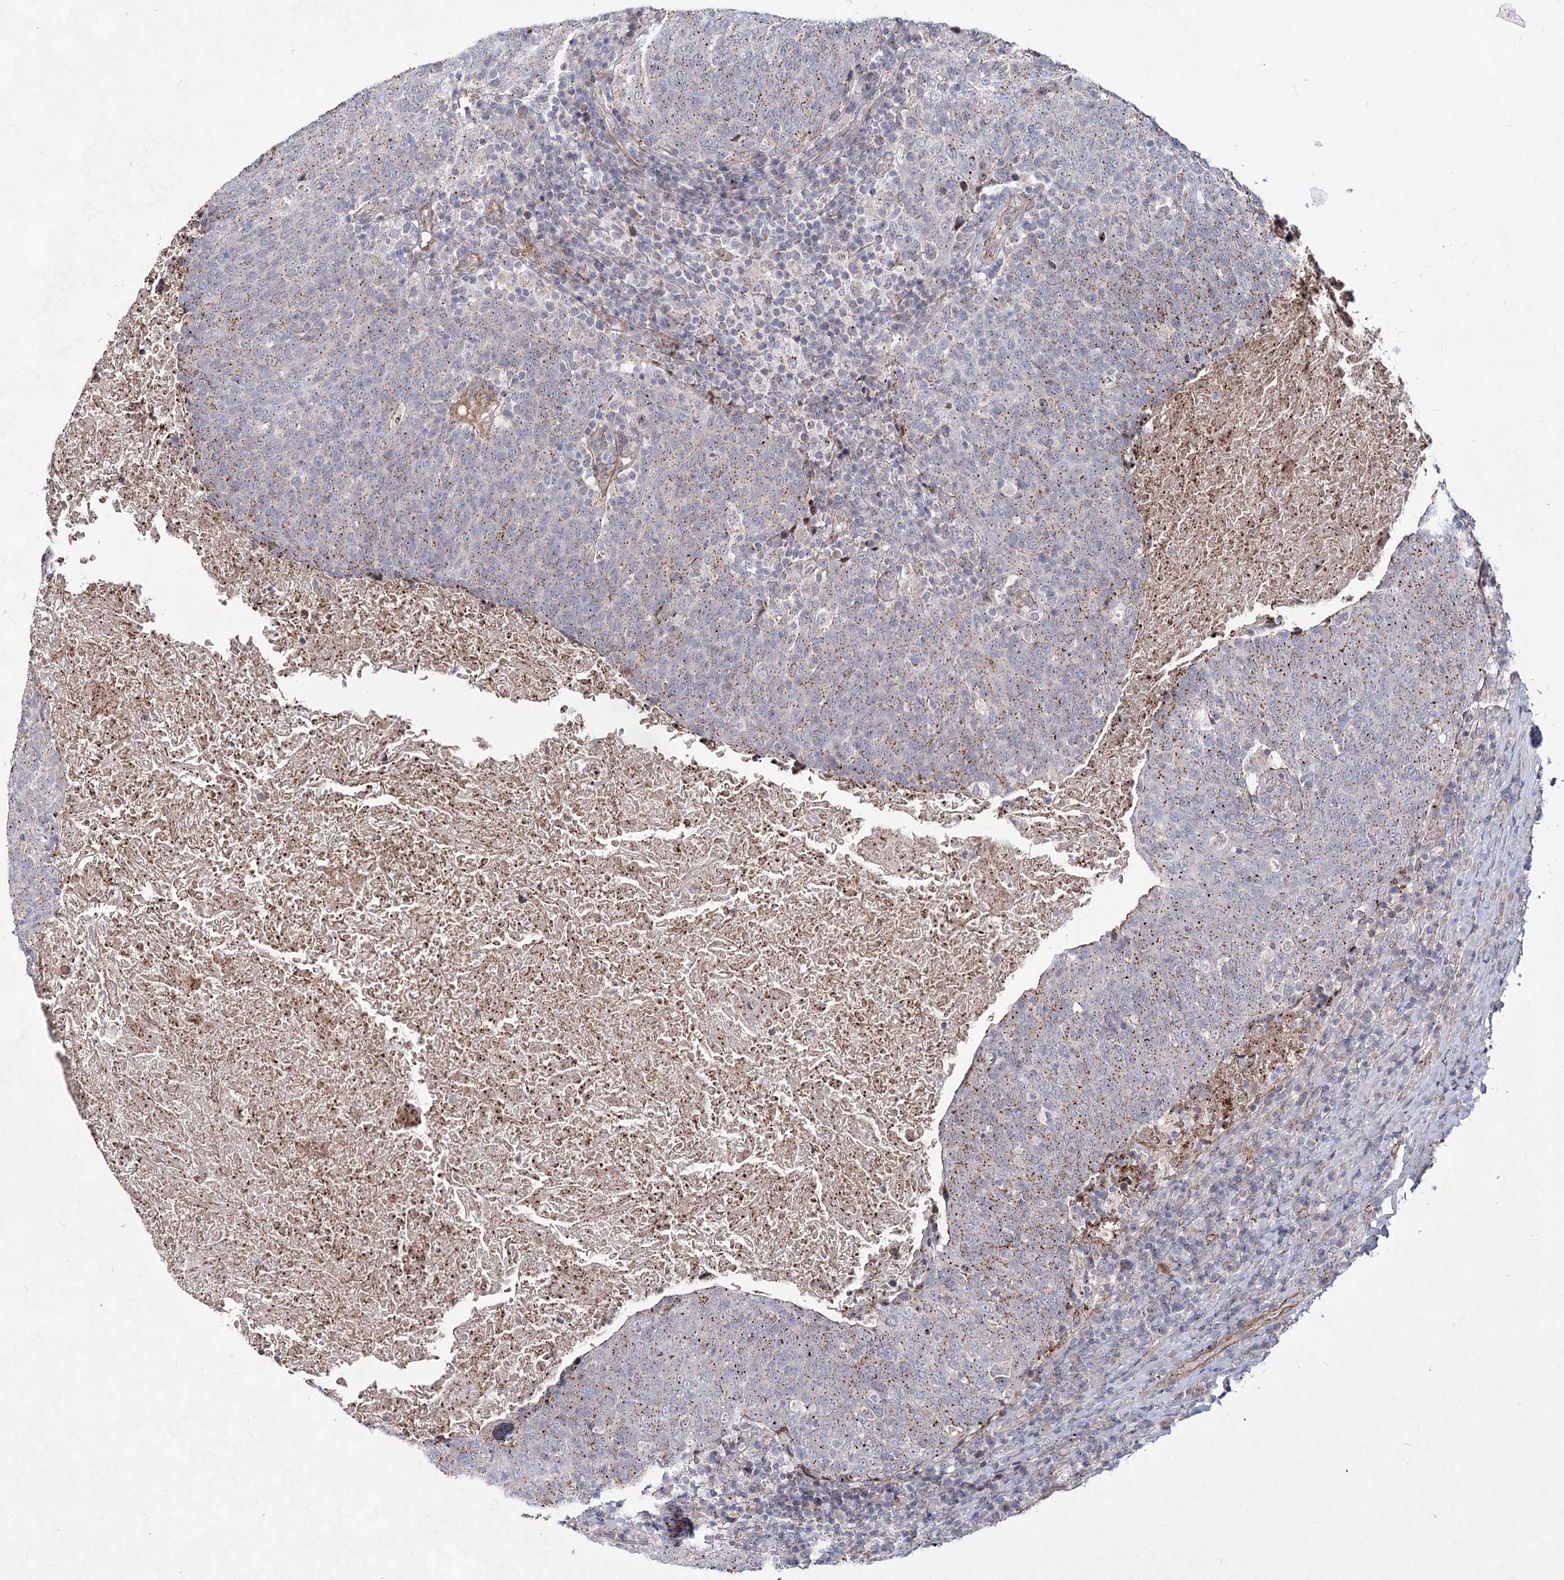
{"staining": {"intensity": "moderate", "quantity": ">75%", "location": "cytoplasmic/membranous"}, "tissue": "head and neck cancer", "cell_type": "Tumor cells", "image_type": "cancer", "snomed": [{"axis": "morphology", "description": "Squamous cell carcinoma, NOS"}, {"axis": "morphology", "description": "Squamous cell carcinoma, metastatic, NOS"}, {"axis": "topography", "description": "Lymph node"}, {"axis": "topography", "description": "Head-Neck"}], "caption": "Immunohistochemistry (IHC) histopathology image of neoplastic tissue: human head and neck cancer stained using IHC reveals medium levels of moderate protein expression localized specifically in the cytoplasmic/membranous of tumor cells, appearing as a cytoplasmic/membranous brown color.", "gene": "ATL2", "patient": {"sex": "male", "age": 62}}